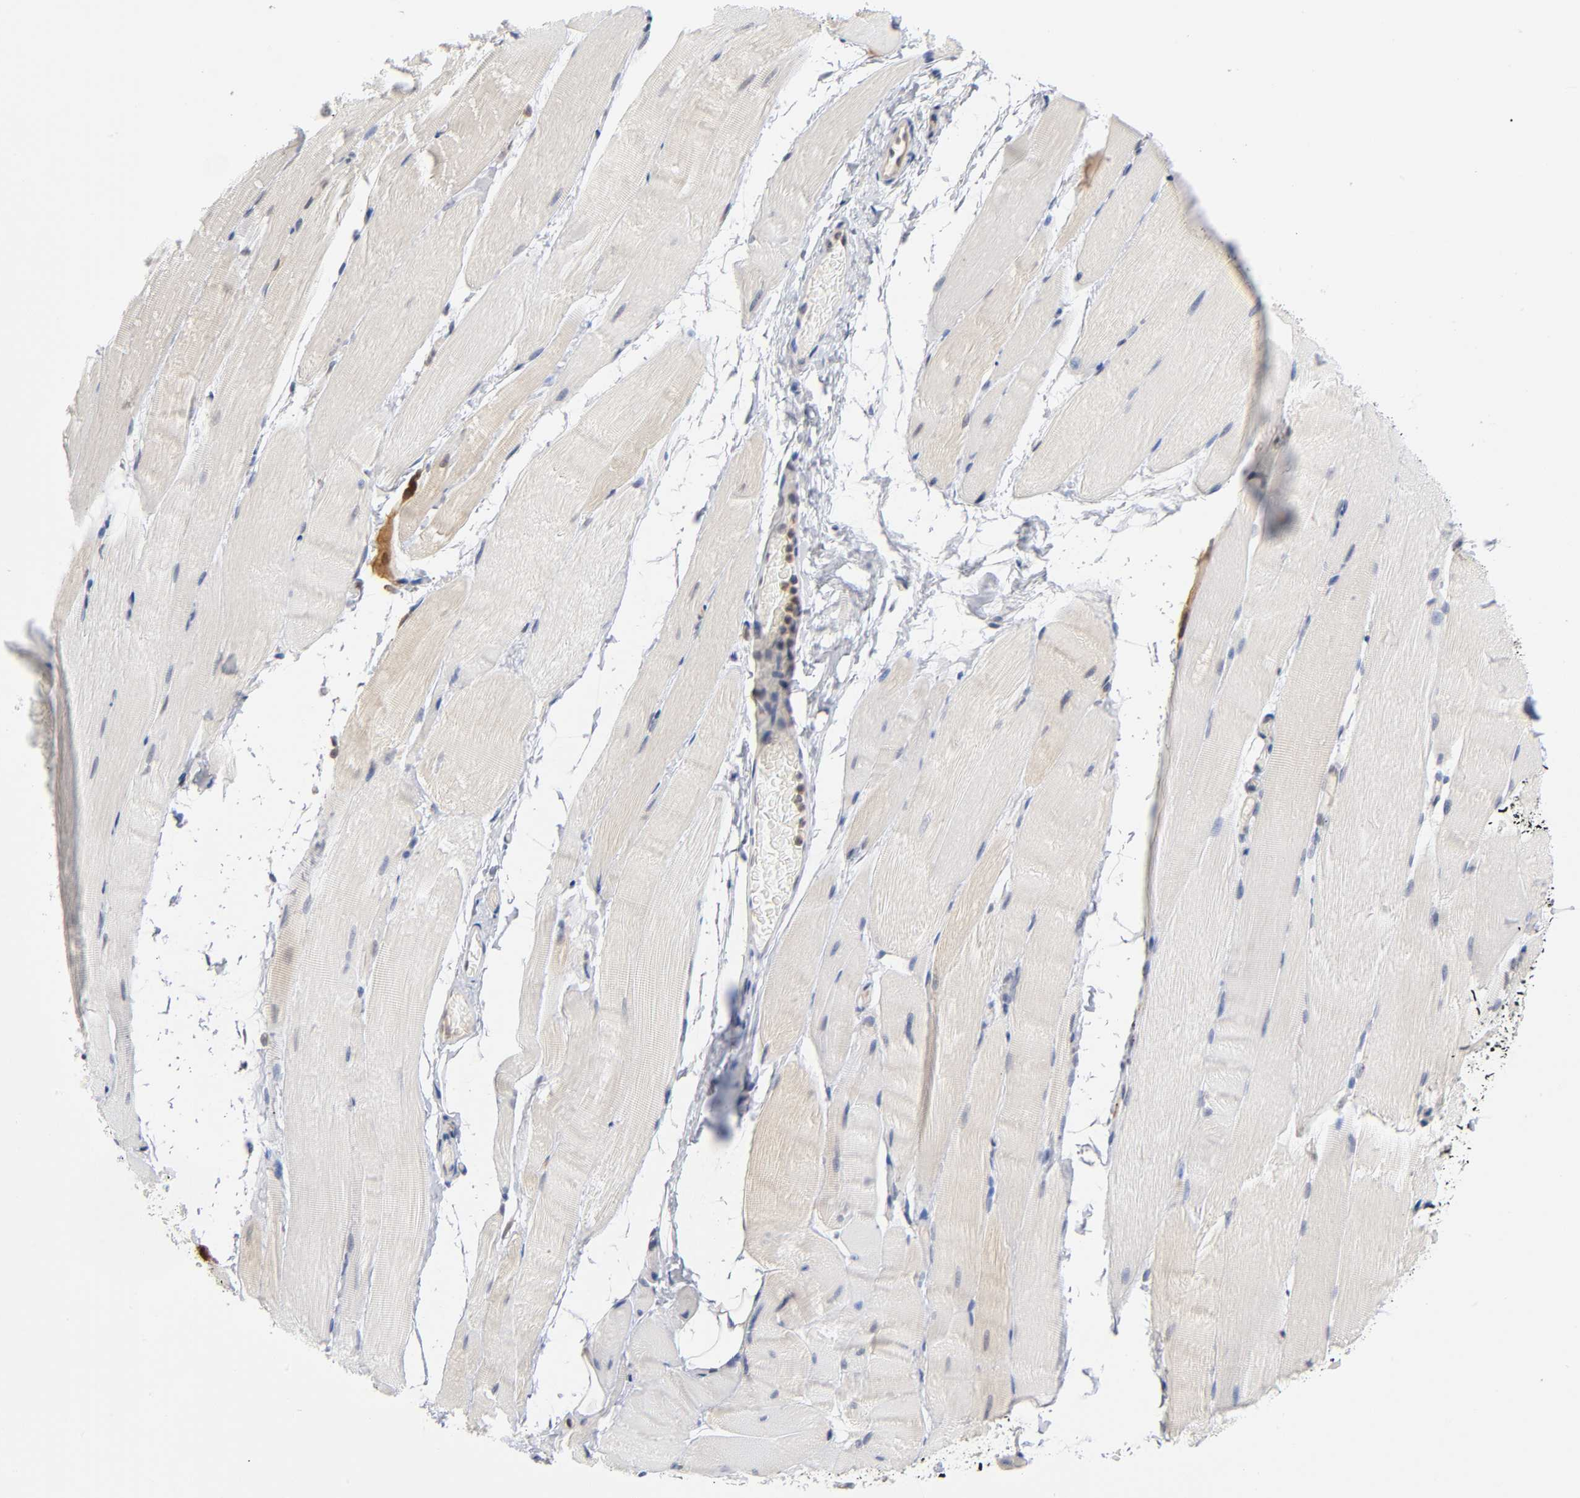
{"staining": {"intensity": "weak", "quantity": "<25%", "location": "cytoplasmic/membranous"}, "tissue": "skeletal muscle", "cell_type": "Myocytes", "image_type": "normal", "snomed": [{"axis": "morphology", "description": "Normal tissue, NOS"}, {"axis": "topography", "description": "Skeletal muscle"}, {"axis": "topography", "description": "Parathyroid gland"}], "caption": "A high-resolution micrograph shows IHC staining of normal skeletal muscle, which displays no significant expression in myocytes. (IHC, brightfield microscopy, high magnification).", "gene": "DFFB", "patient": {"sex": "female", "age": 37}}